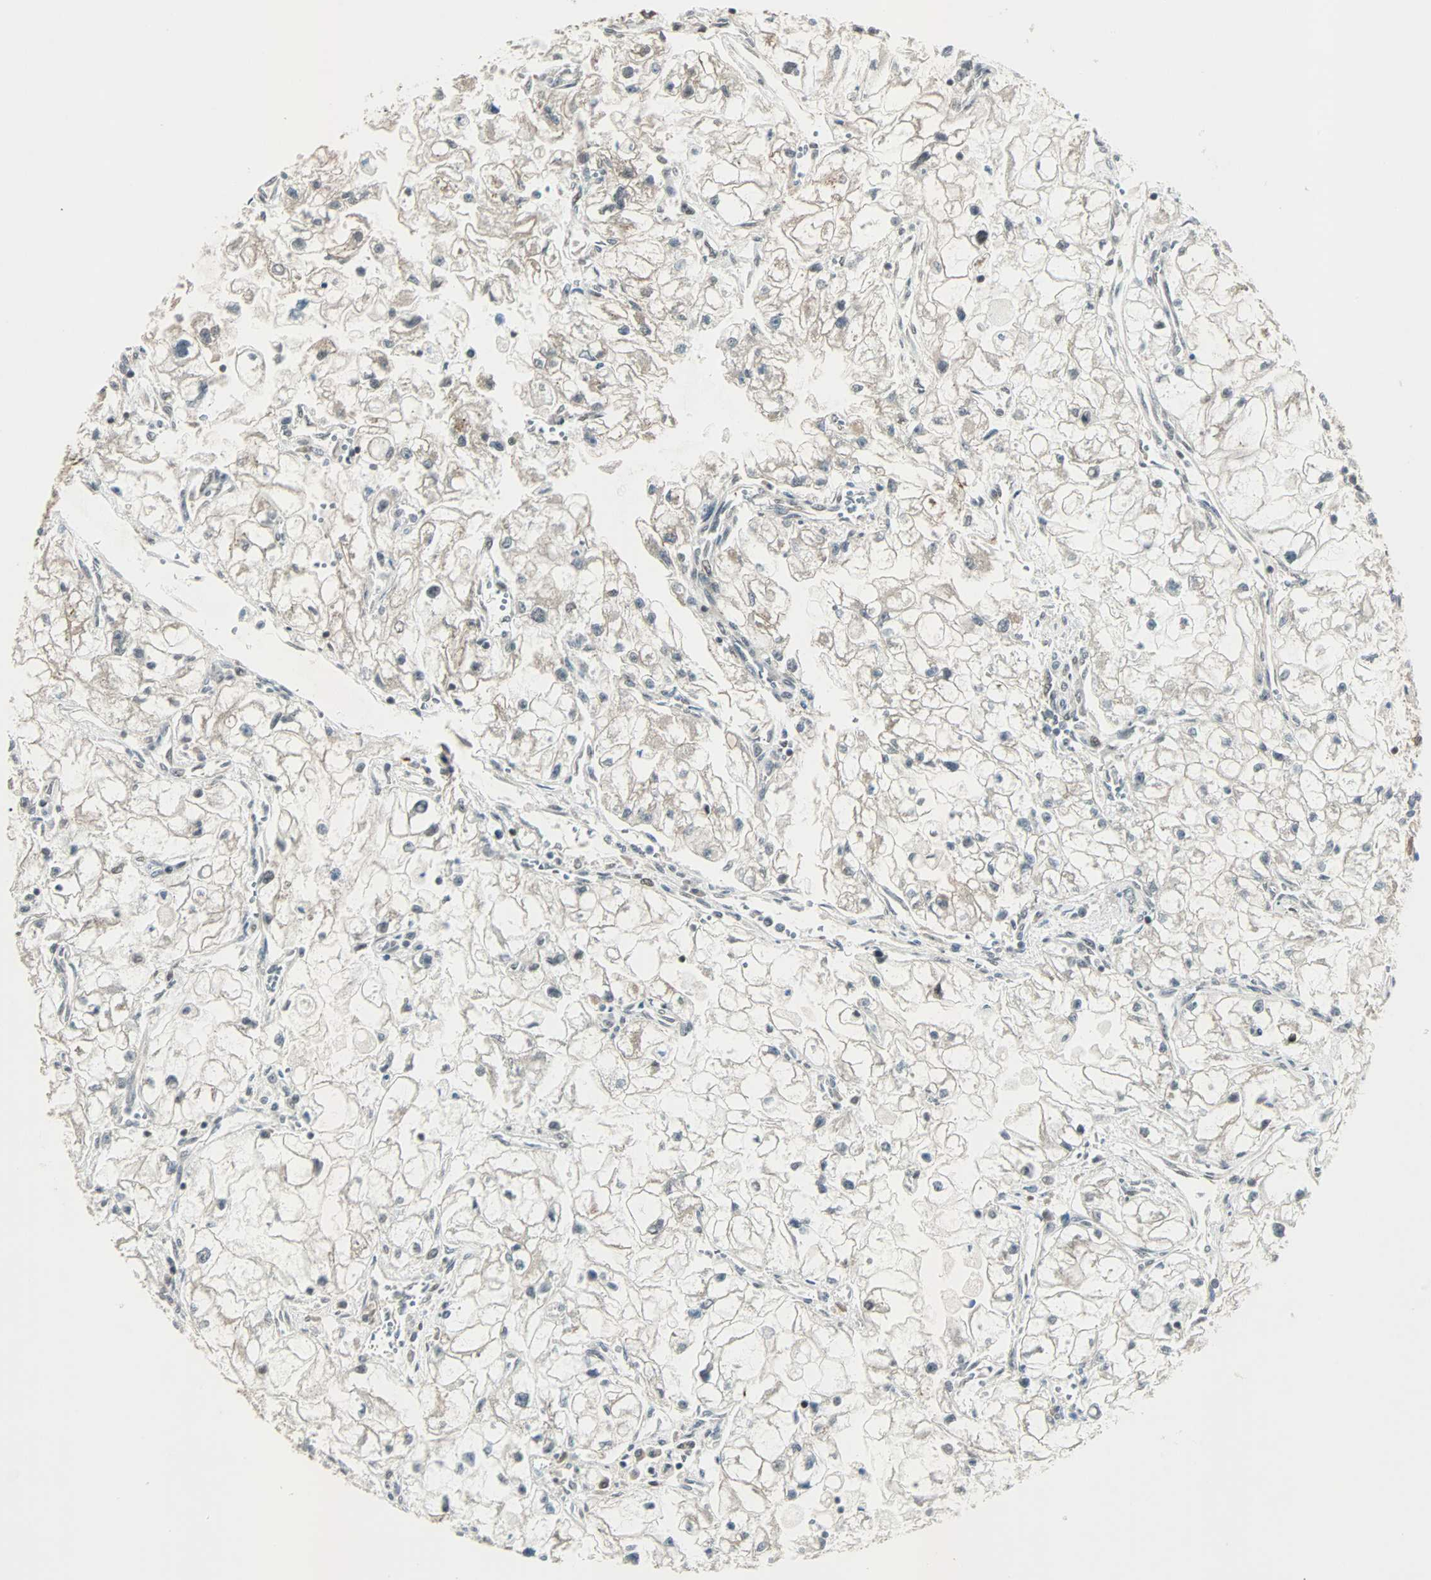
{"staining": {"intensity": "weak", "quantity": "<25%", "location": "cytoplasmic/membranous"}, "tissue": "renal cancer", "cell_type": "Tumor cells", "image_type": "cancer", "snomed": [{"axis": "morphology", "description": "Adenocarcinoma, NOS"}, {"axis": "topography", "description": "Kidney"}], "caption": "High magnification brightfield microscopy of renal adenocarcinoma stained with DAB (3,3'-diaminobenzidine) (brown) and counterstained with hematoxylin (blue): tumor cells show no significant staining. The staining is performed using DAB (3,3'-diaminobenzidine) brown chromogen with nuclei counter-stained in using hematoxylin.", "gene": "CBX4", "patient": {"sex": "female", "age": 70}}